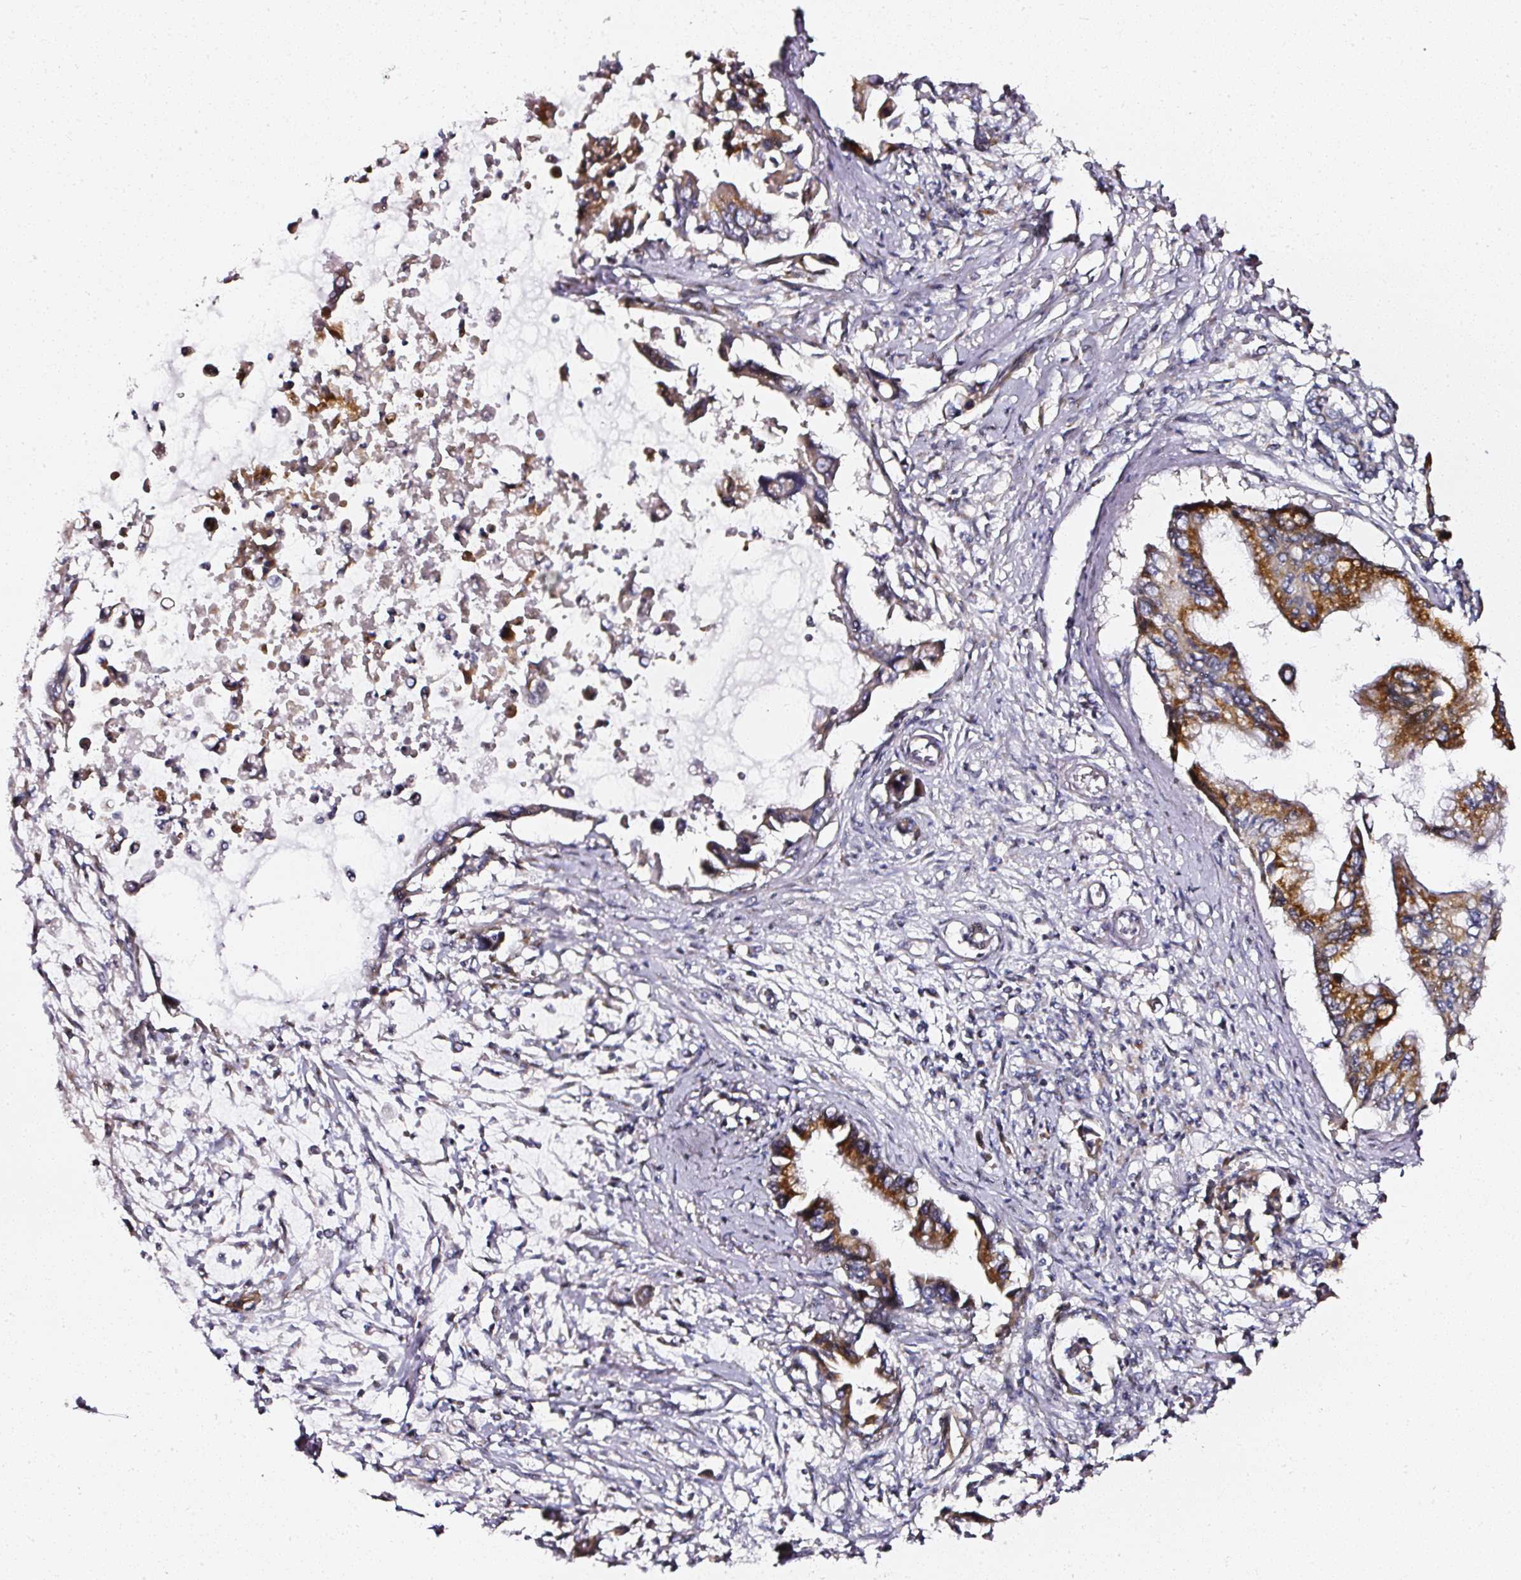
{"staining": {"intensity": "strong", "quantity": ">75%", "location": "cytoplasmic/membranous"}, "tissue": "pancreatic cancer", "cell_type": "Tumor cells", "image_type": "cancer", "snomed": [{"axis": "morphology", "description": "Adenocarcinoma, NOS"}, {"axis": "topography", "description": "Pancreas"}], "caption": "Human pancreatic cancer (adenocarcinoma) stained for a protein (brown) displays strong cytoplasmic/membranous positive expression in about >75% of tumor cells.", "gene": "NTRK1", "patient": {"sex": "male", "age": 84}}